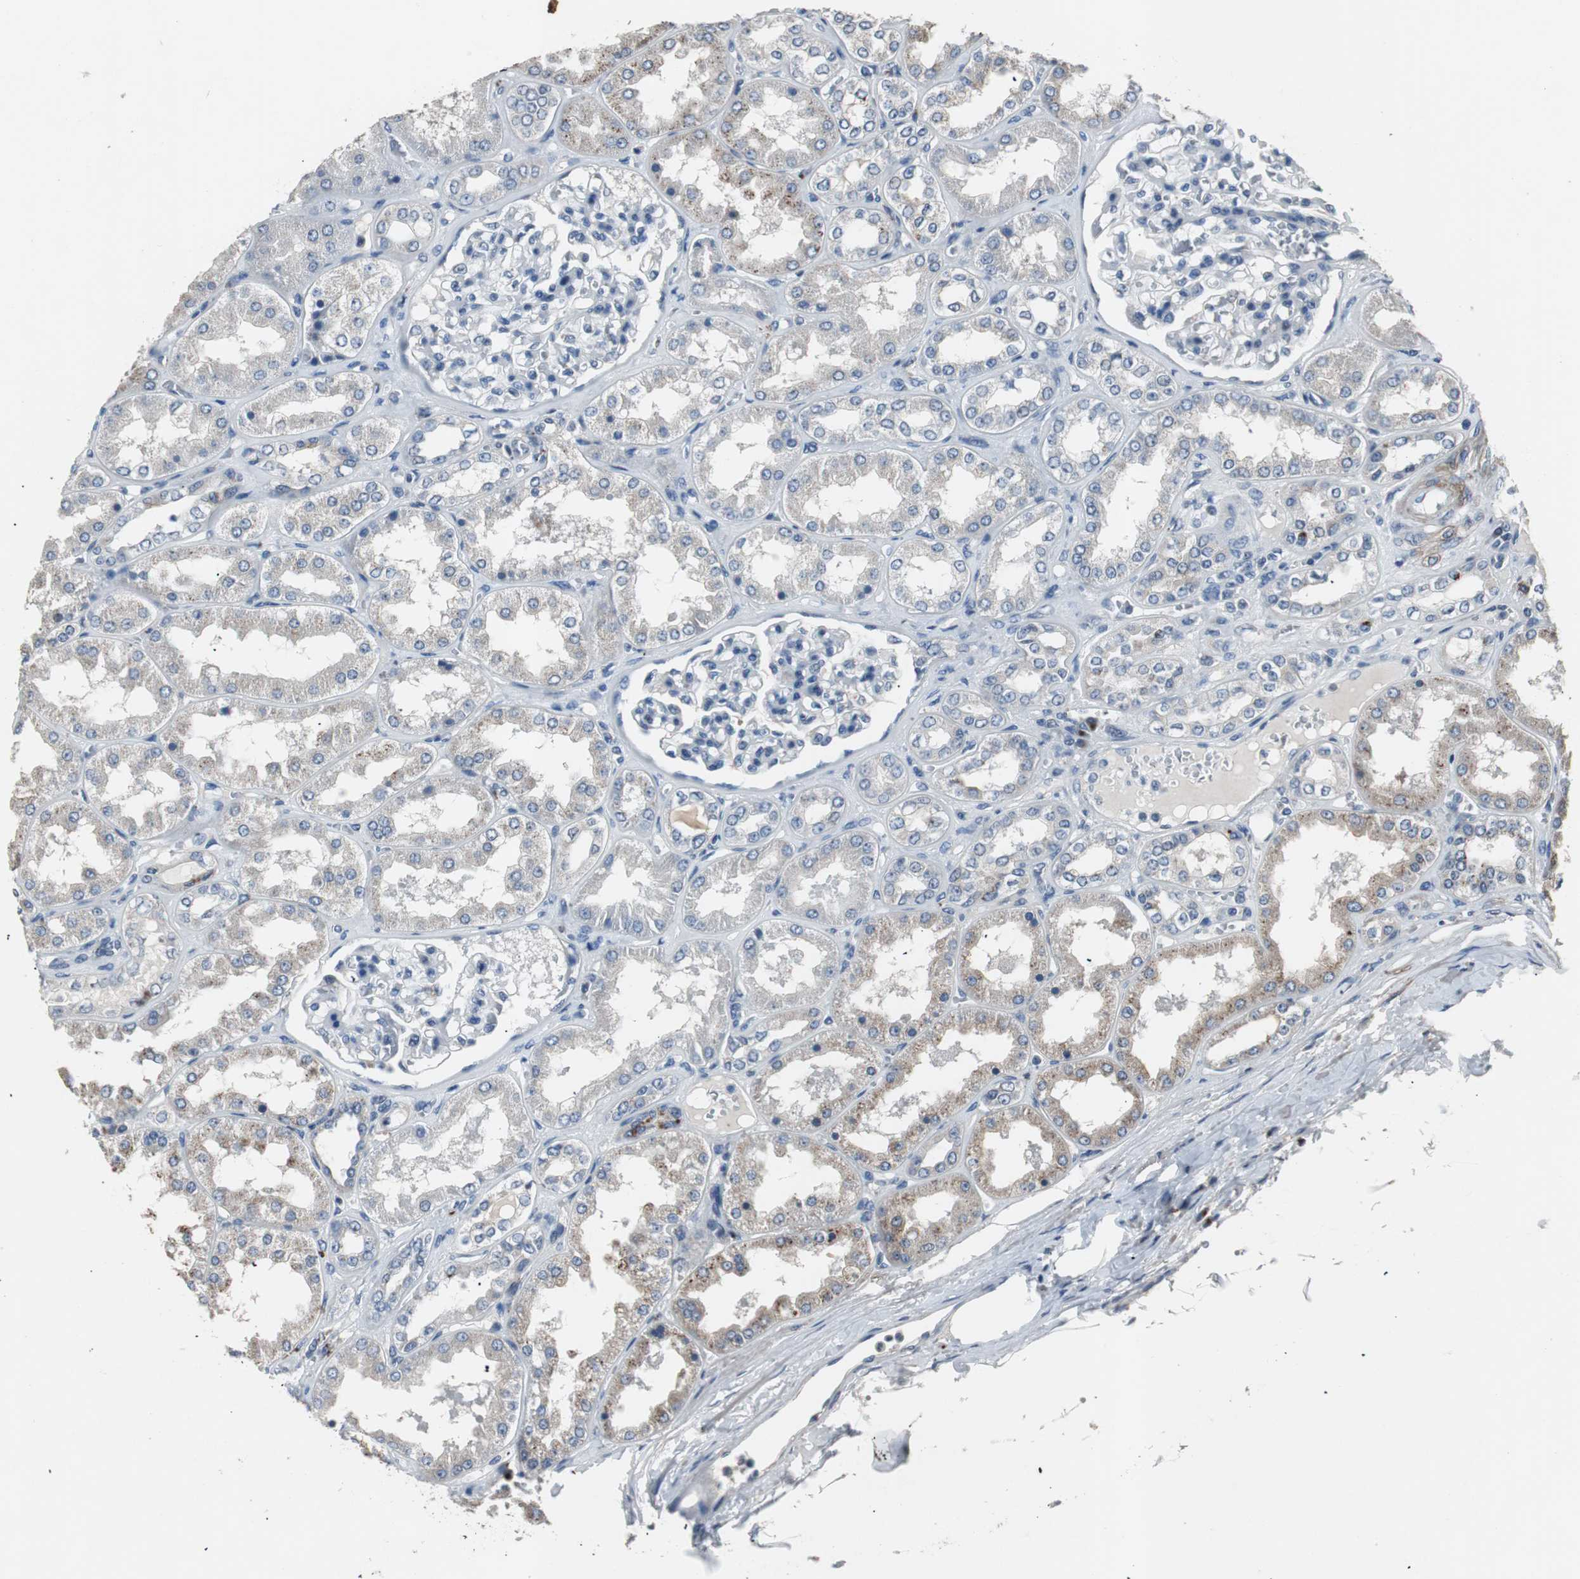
{"staining": {"intensity": "negative", "quantity": "none", "location": "none"}, "tissue": "kidney", "cell_type": "Cells in glomeruli", "image_type": "normal", "snomed": [{"axis": "morphology", "description": "Normal tissue, NOS"}, {"axis": "topography", "description": "Kidney"}], "caption": "IHC histopathology image of benign kidney: human kidney stained with DAB shows no significant protein positivity in cells in glomeruli. (DAB (3,3'-diaminobenzidine) immunohistochemistry with hematoxylin counter stain).", "gene": "PCYT1B", "patient": {"sex": "female", "age": 56}}